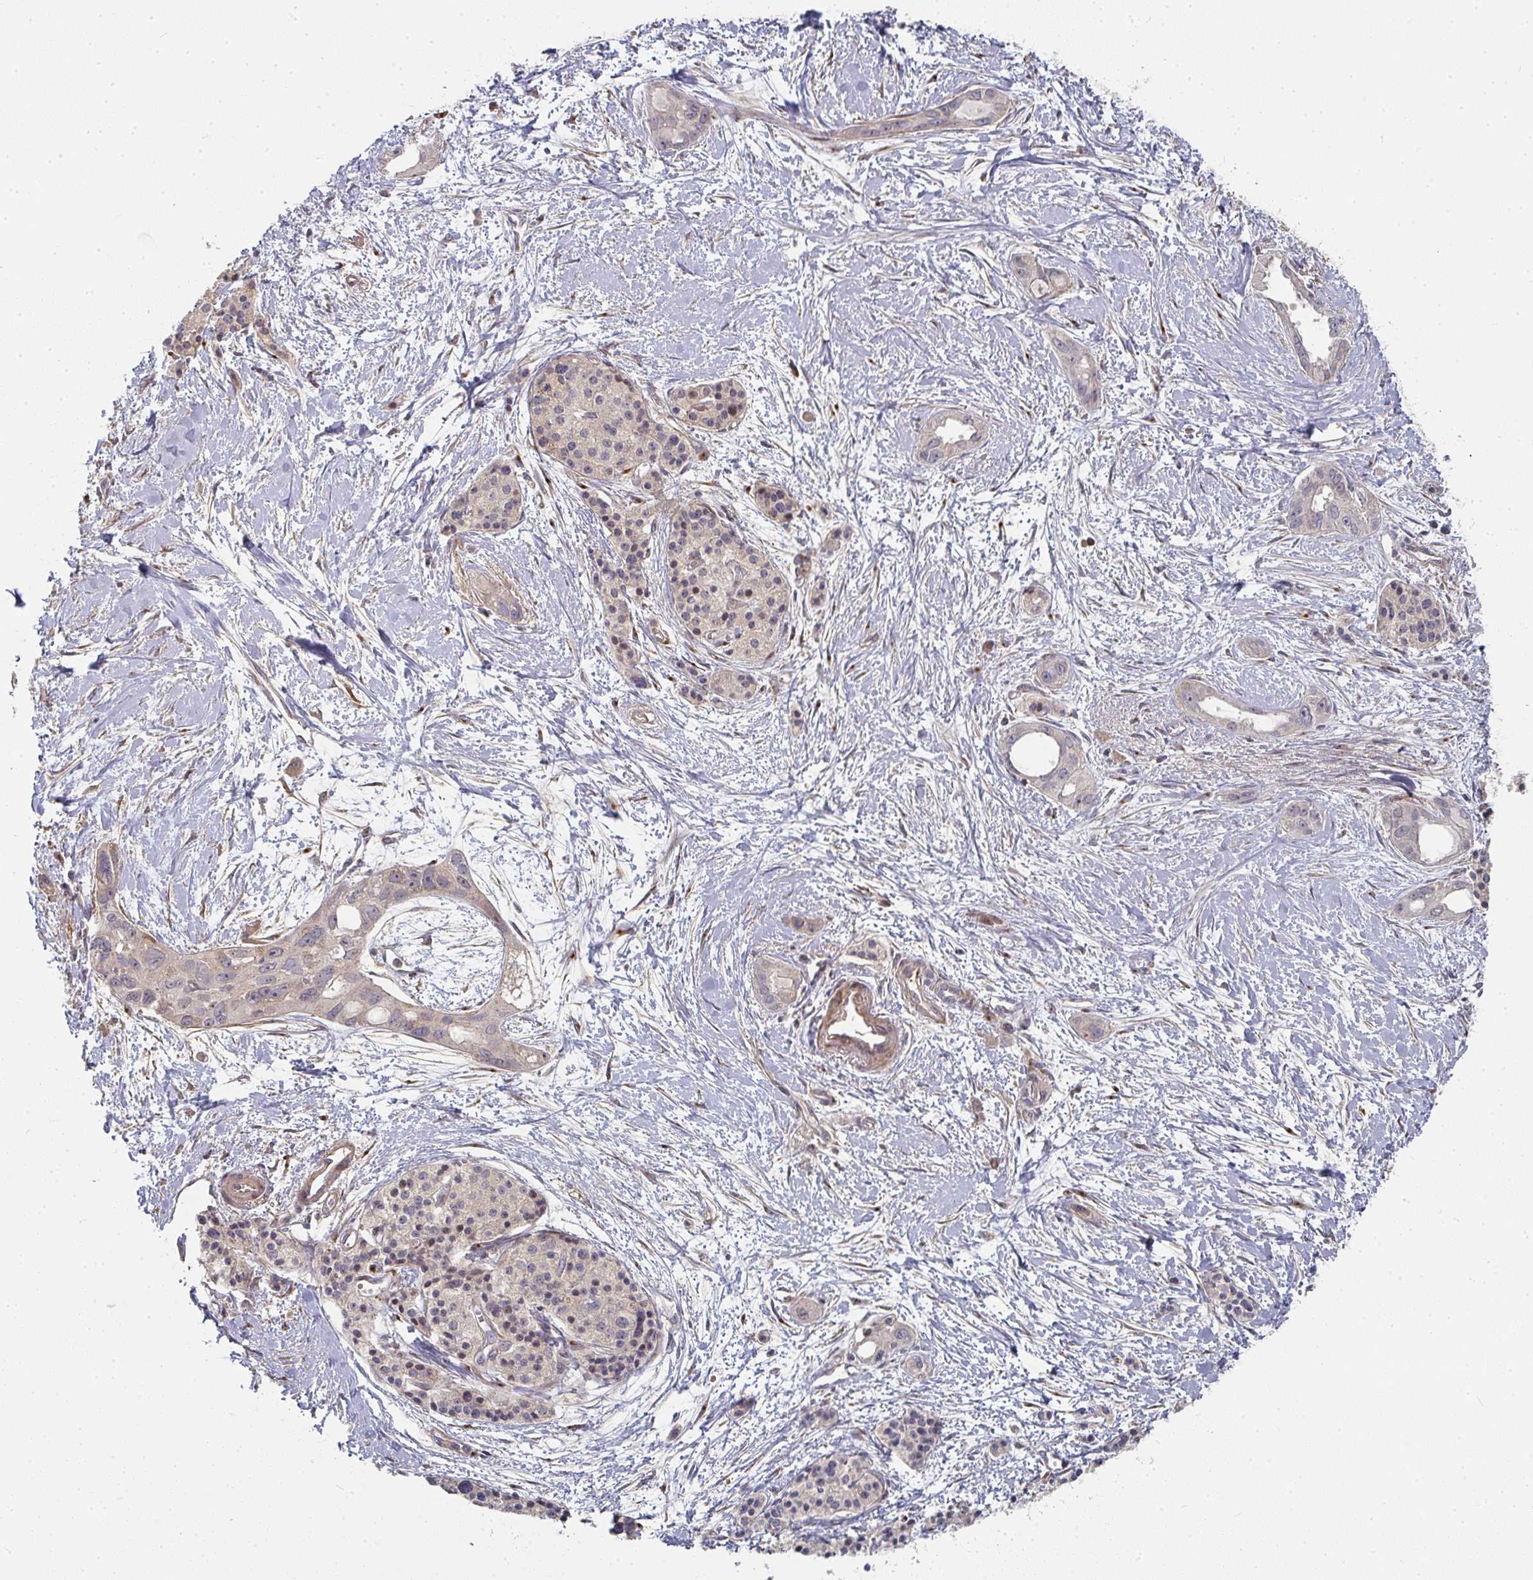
{"staining": {"intensity": "weak", "quantity": "25%-75%", "location": "cytoplasmic/membranous,nuclear"}, "tissue": "pancreatic cancer", "cell_type": "Tumor cells", "image_type": "cancer", "snomed": [{"axis": "morphology", "description": "Adenocarcinoma, NOS"}, {"axis": "topography", "description": "Pancreas"}], "caption": "Pancreatic adenocarcinoma stained with a brown dye shows weak cytoplasmic/membranous and nuclear positive expression in approximately 25%-75% of tumor cells.", "gene": "RHEBL1", "patient": {"sex": "female", "age": 50}}